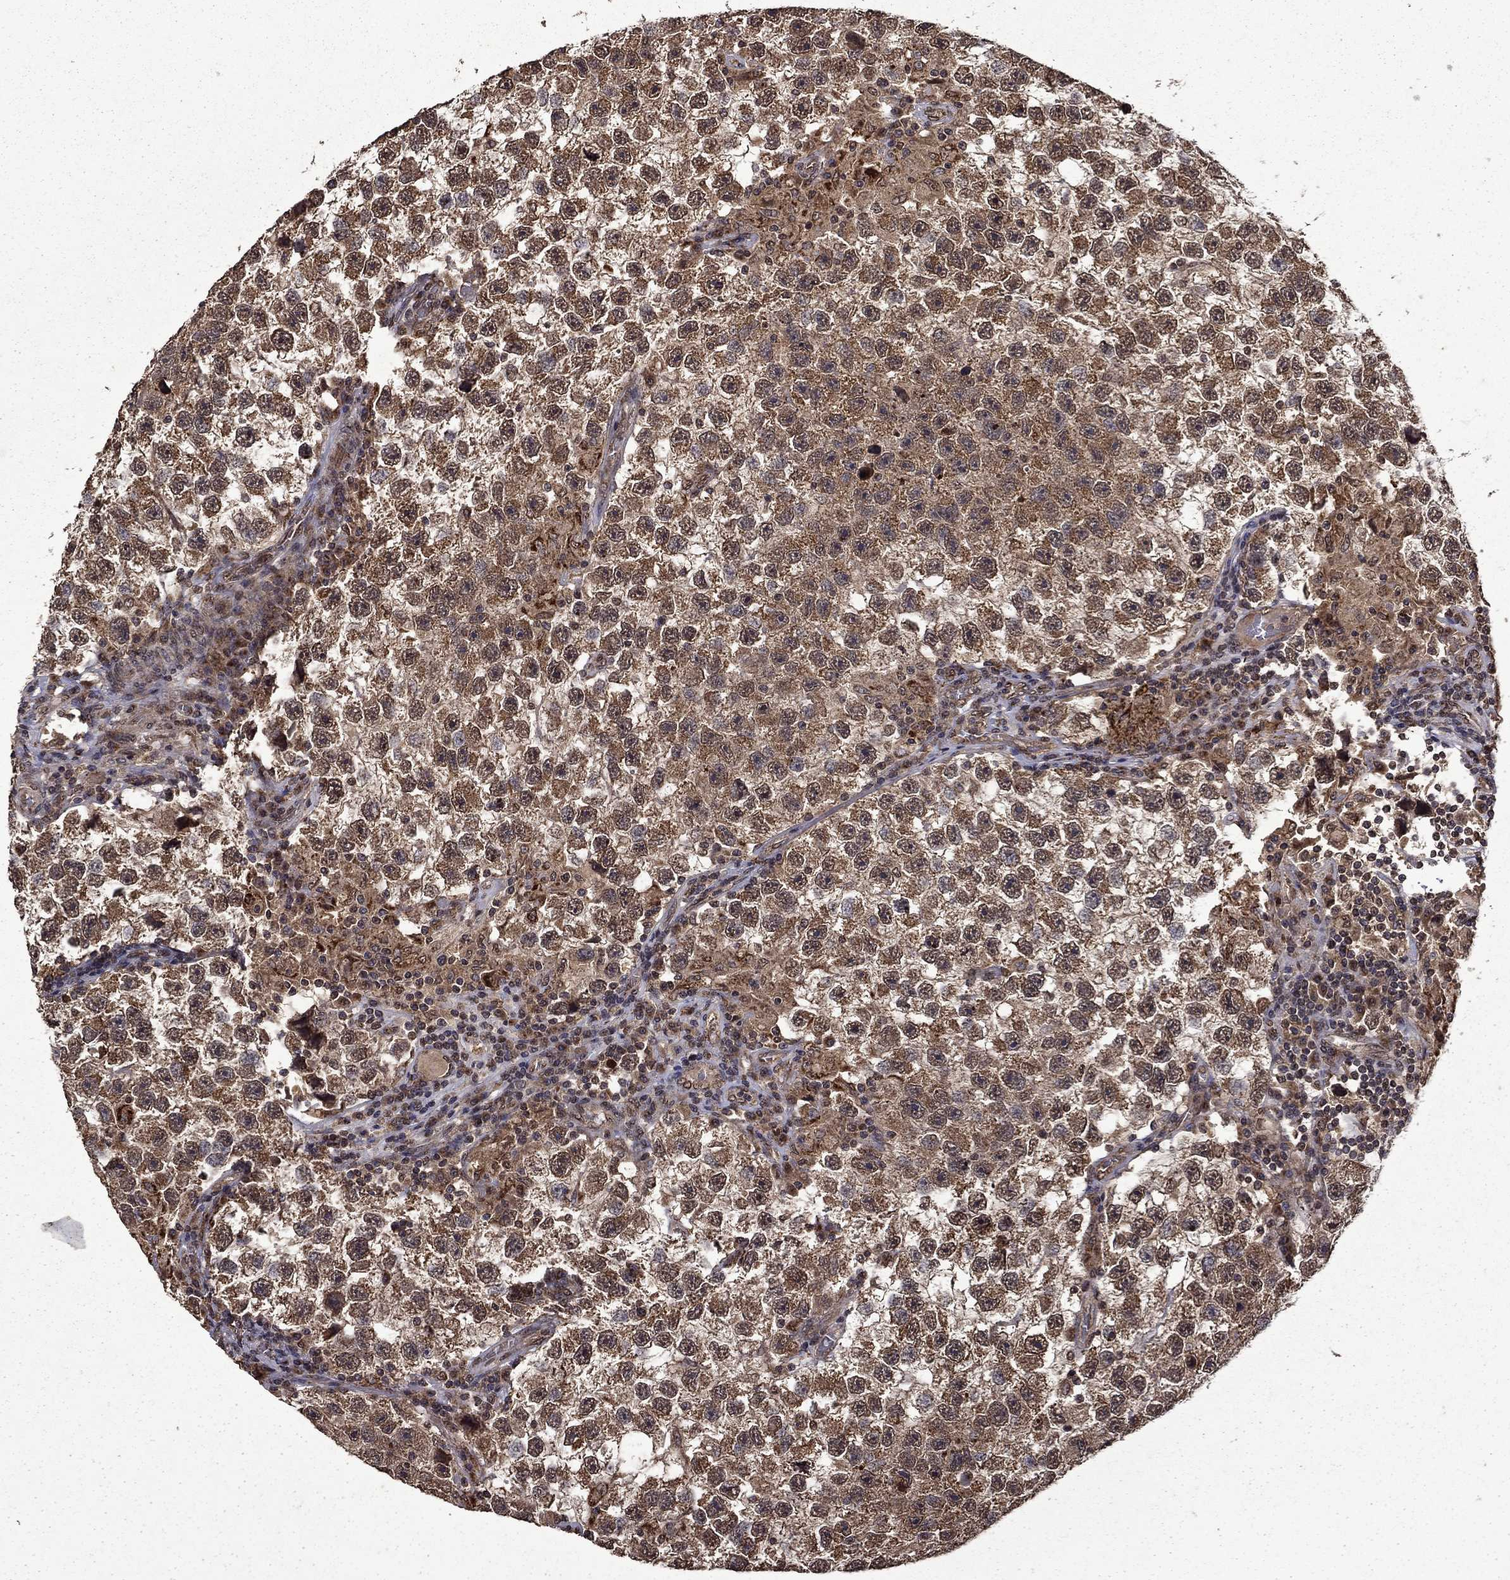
{"staining": {"intensity": "strong", "quantity": ">75%", "location": "cytoplasmic/membranous,nuclear"}, "tissue": "testis cancer", "cell_type": "Tumor cells", "image_type": "cancer", "snomed": [{"axis": "morphology", "description": "Seminoma, NOS"}, {"axis": "topography", "description": "Testis"}], "caption": "Immunohistochemical staining of testis cancer (seminoma) displays high levels of strong cytoplasmic/membranous and nuclear protein positivity in approximately >75% of tumor cells. The staining was performed using DAB (3,3'-diaminobenzidine) to visualize the protein expression in brown, while the nuclei were stained in blue with hematoxylin (Magnification: 20x).", "gene": "ITM2B", "patient": {"sex": "male", "age": 26}}